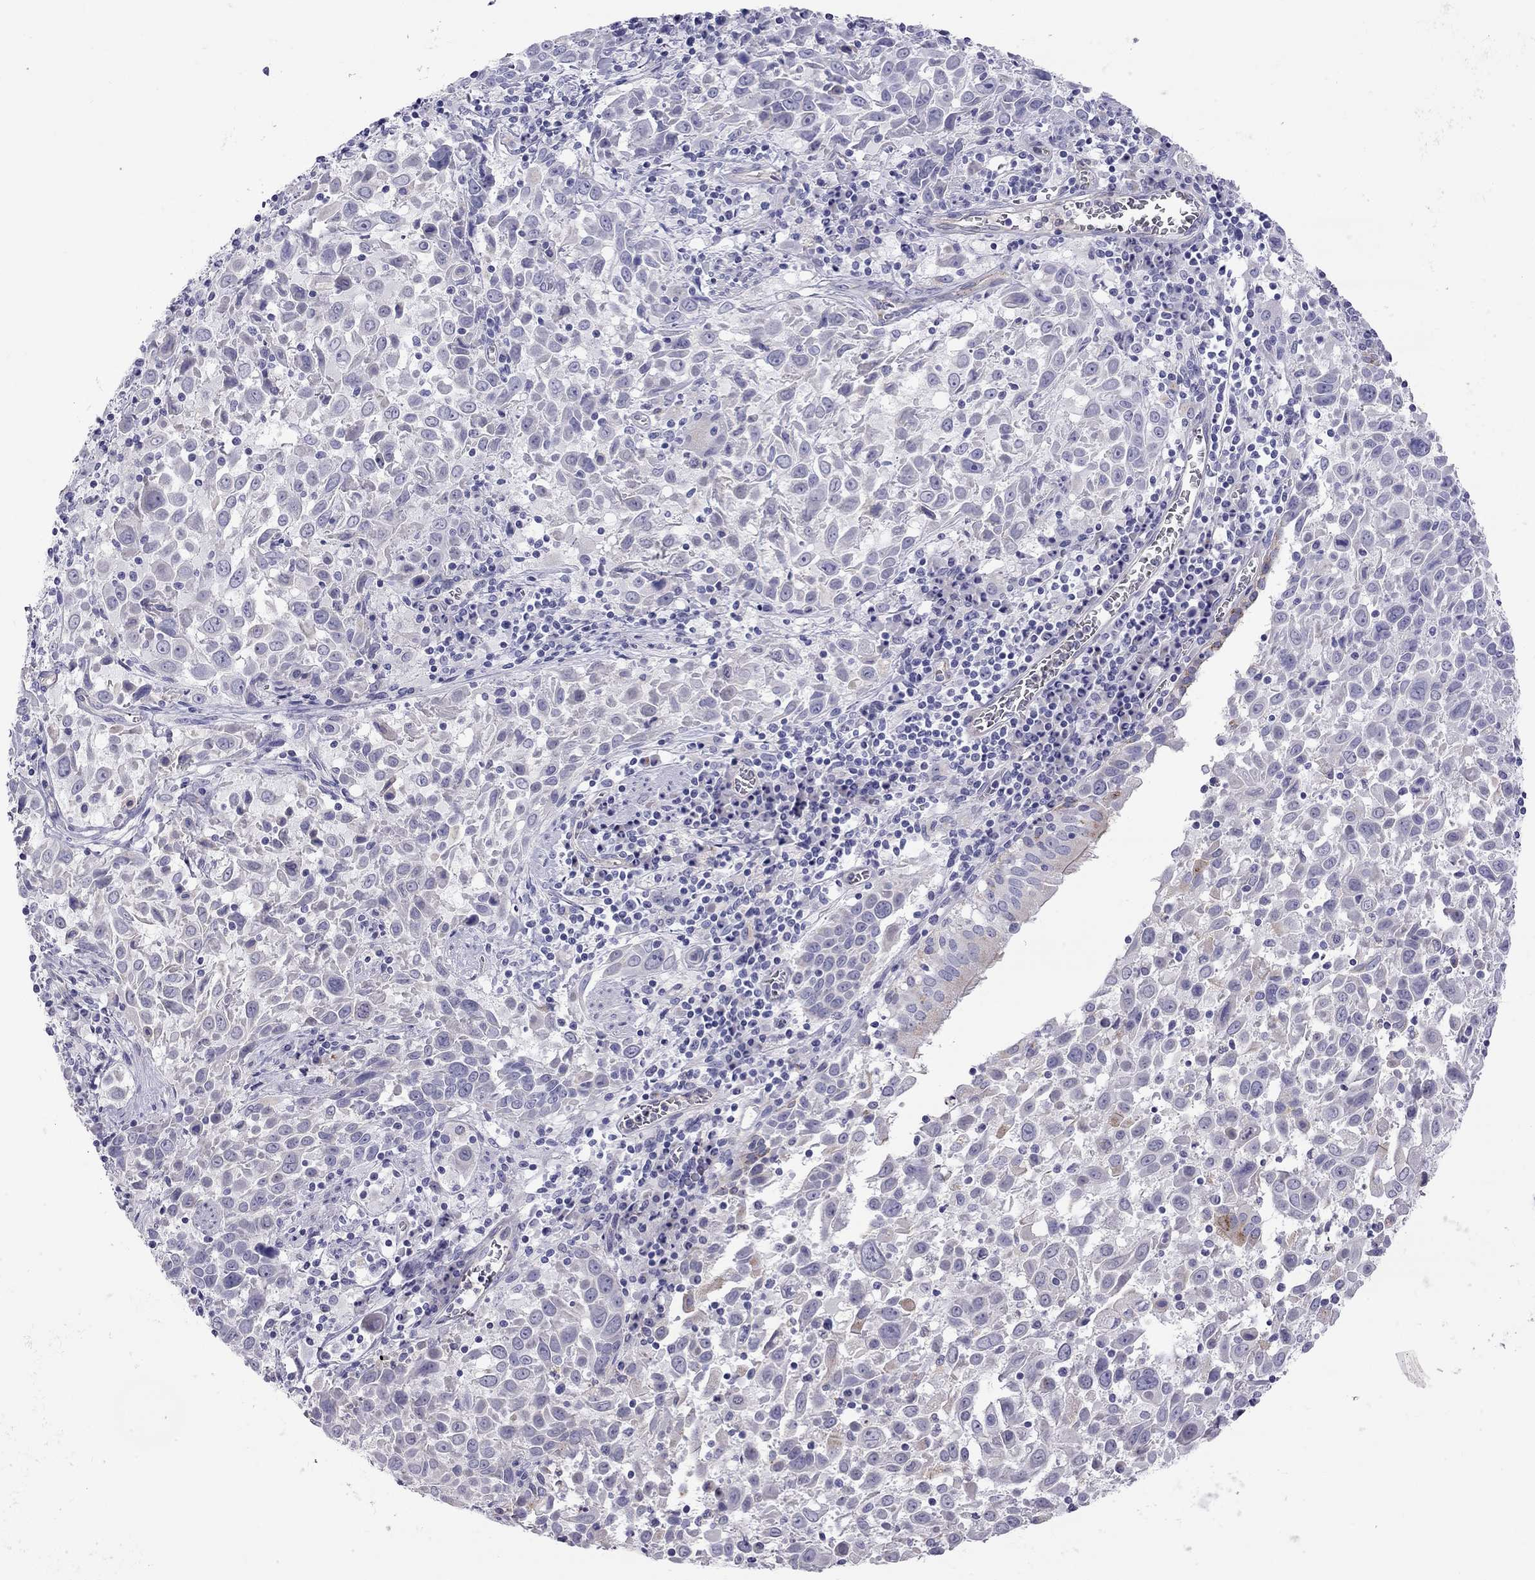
{"staining": {"intensity": "negative", "quantity": "none", "location": "none"}, "tissue": "lung cancer", "cell_type": "Tumor cells", "image_type": "cancer", "snomed": [{"axis": "morphology", "description": "Squamous cell carcinoma, NOS"}, {"axis": "topography", "description": "Lung"}], "caption": "Immunohistochemistry micrograph of neoplastic tissue: lung cancer stained with DAB demonstrates no significant protein expression in tumor cells.", "gene": "TDRD6", "patient": {"sex": "male", "age": 57}}